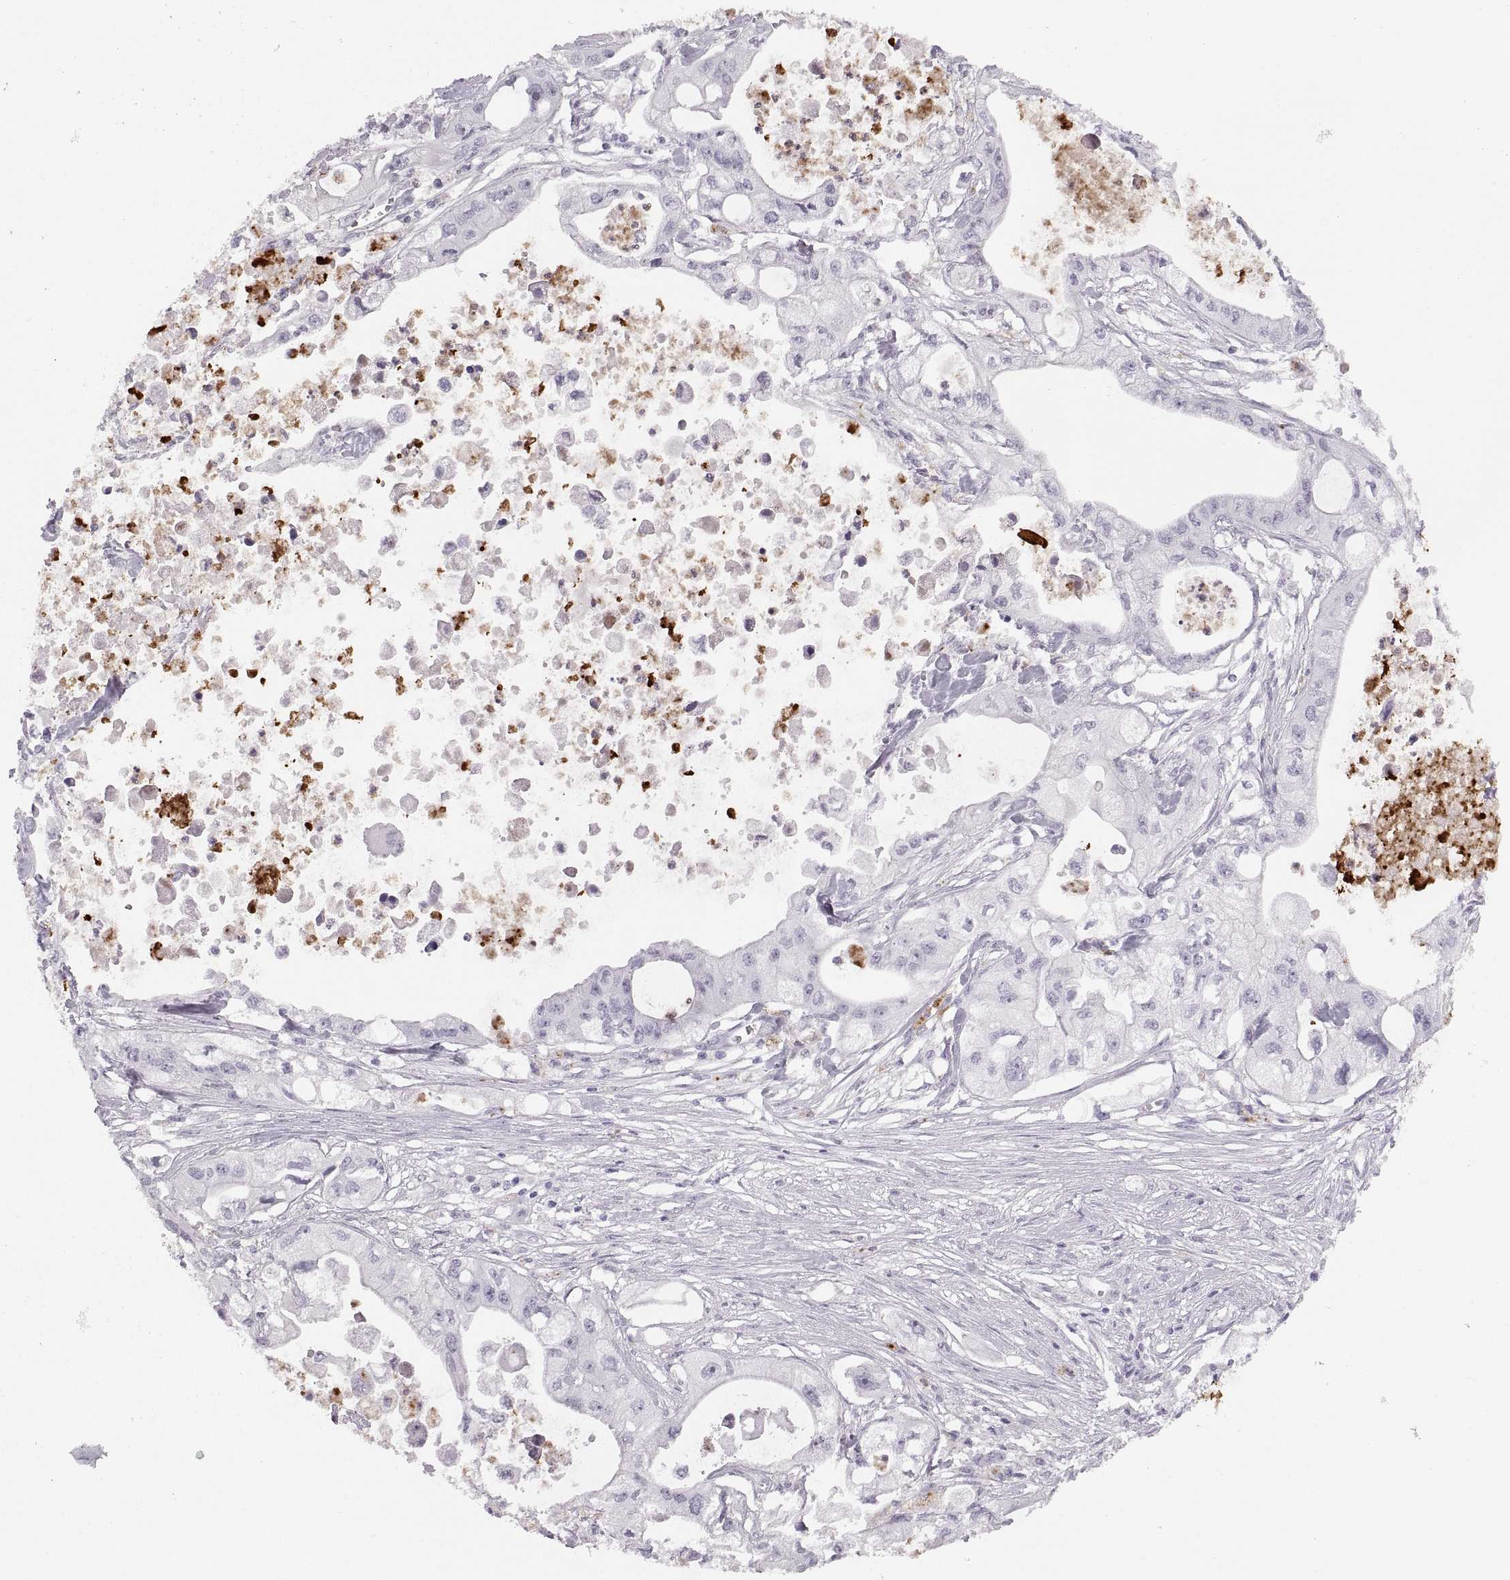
{"staining": {"intensity": "negative", "quantity": "none", "location": "none"}, "tissue": "pancreatic cancer", "cell_type": "Tumor cells", "image_type": "cancer", "snomed": [{"axis": "morphology", "description": "Adenocarcinoma, NOS"}, {"axis": "topography", "description": "Pancreas"}], "caption": "DAB immunohistochemical staining of pancreatic adenocarcinoma reveals no significant positivity in tumor cells.", "gene": "MILR1", "patient": {"sex": "male", "age": 70}}